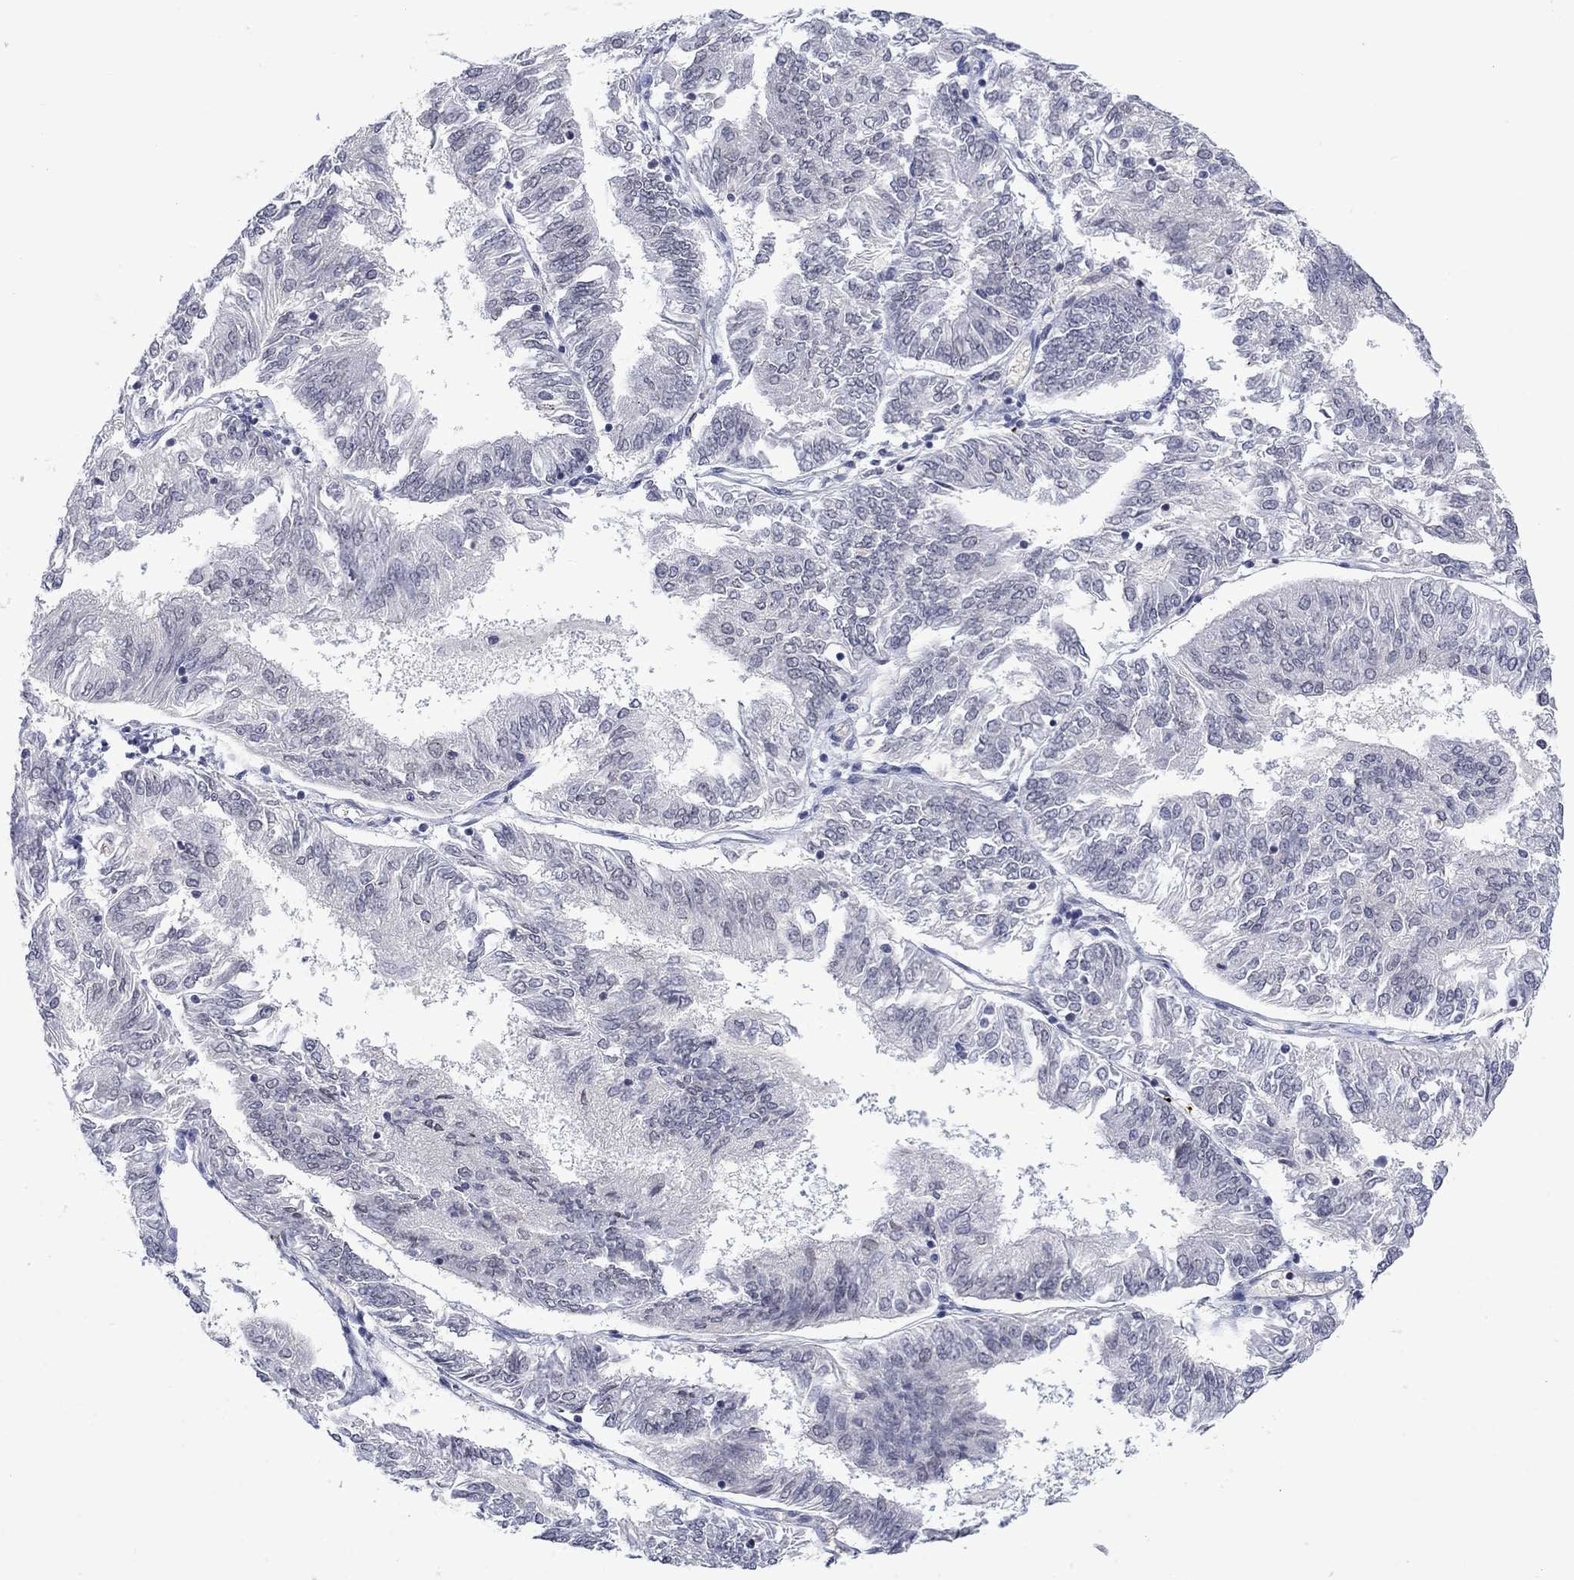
{"staining": {"intensity": "negative", "quantity": "none", "location": "none"}, "tissue": "endometrial cancer", "cell_type": "Tumor cells", "image_type": "cancer", "snomed": [{"axis": "morphology", "description": "Adenocarcinoma, NOS"}, {"axis": "topography", "description": "Endometrium"}], "caption": "Immunohistochemical staining of adenocarcinoma (endometrial) exhibits no significant positivity in tumor cells. Nuclei are stained in blue.", "gene": "NSMF", "patient": {"sex": "female", "age": 58}}